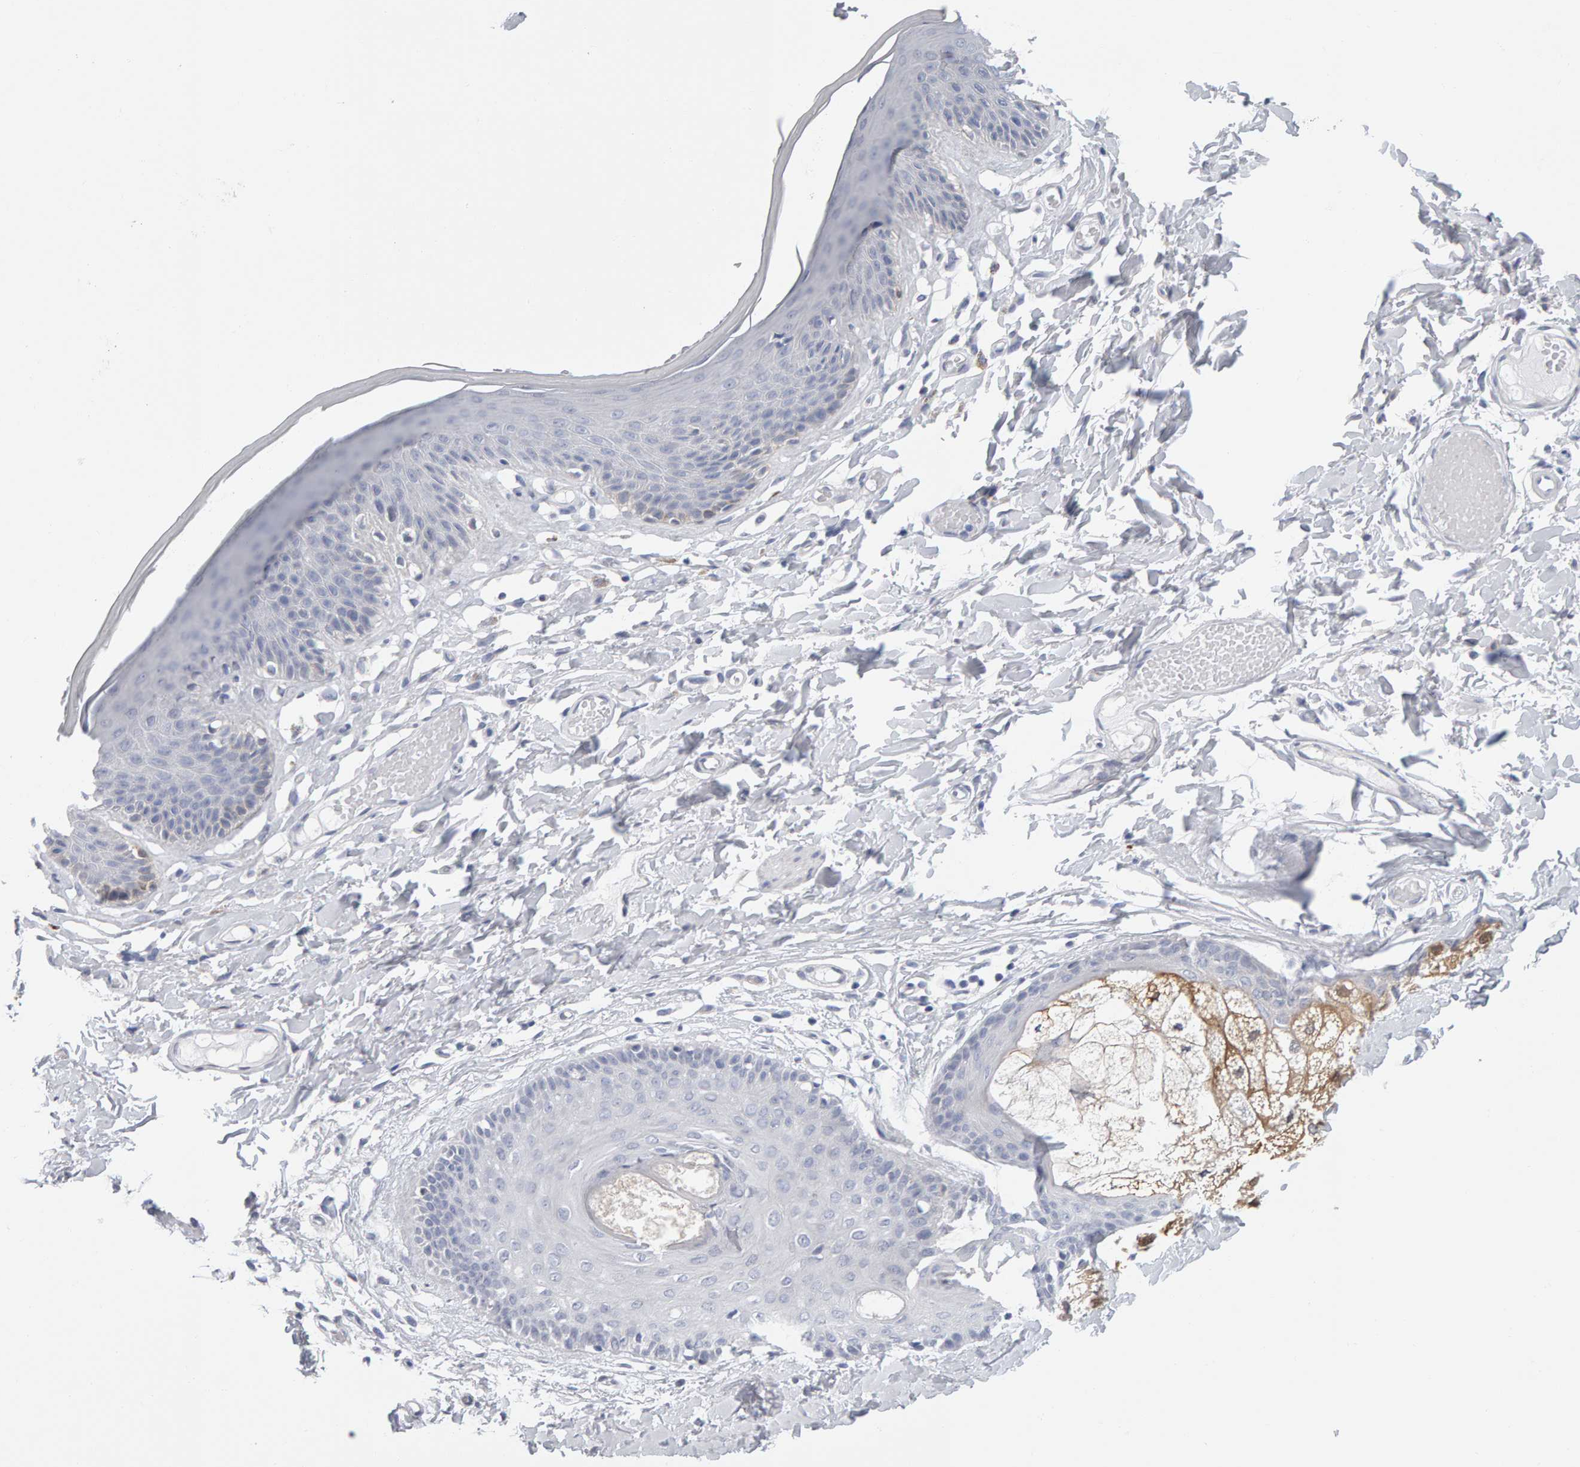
{"staining": {"intensity": "weak", "quantity": "<25%", "location": "cytoplasmic/membranous"}, "tissue": "skin", "cell_type": "Epidermal cells", "image_type": "normal", "snomed": [{"axis": "morphology", "description": "Normal tissue, NOS"}, {"axis": "topography", "description": "Vulva"}], "caption": "The immunohistochemistry (IHC) micrograph has no significant expression in epidermal cells of skin.", "gene": "CTH", "patient": {"sex": "female", "age": 73}}